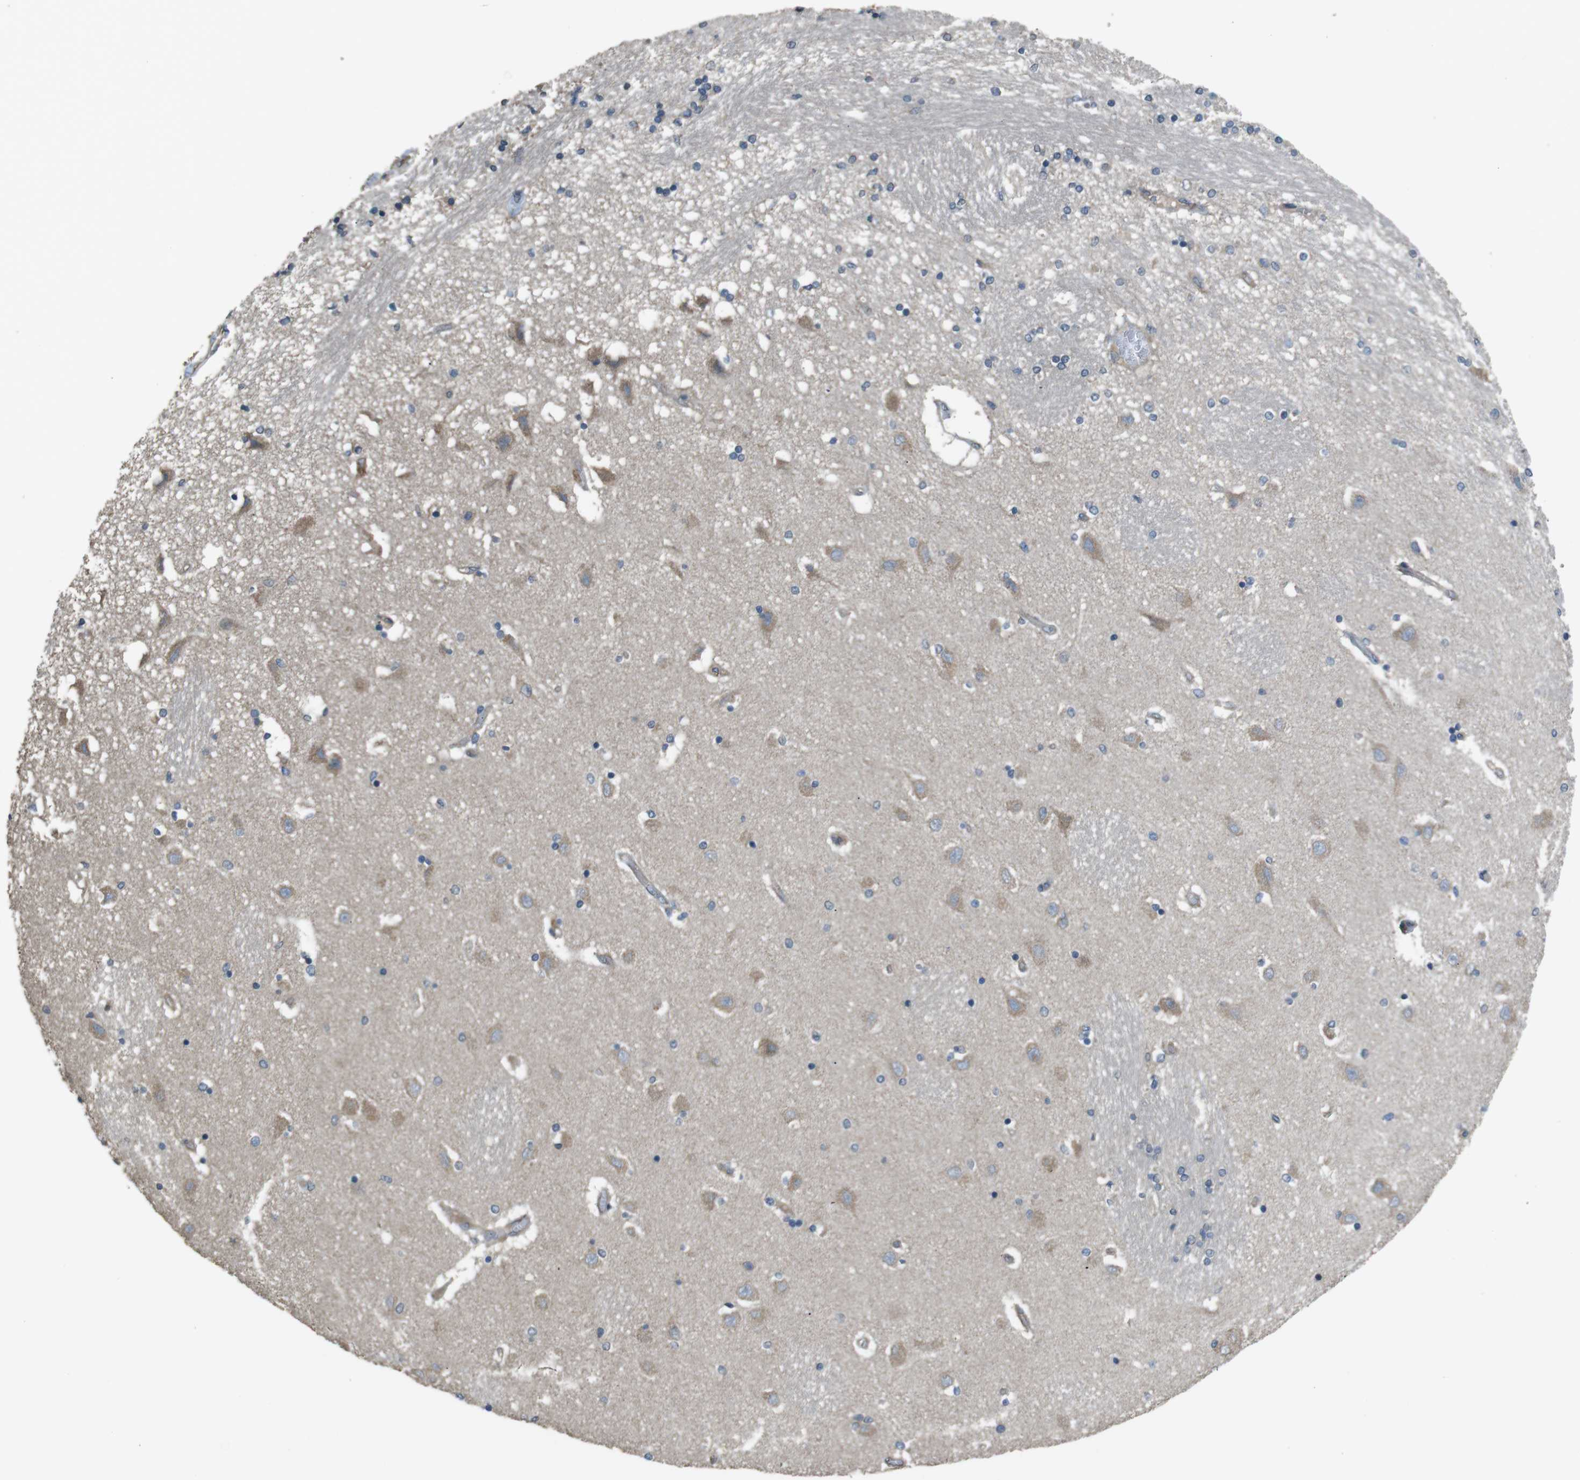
{"staining": {"intensity": "moderate", "quantity": "<25%", "location": "cytoplasmic/membranous"}, "tissue": "hippocampus", "cell_type": "Glial cells", "image_type": "normal", "snomed": [{"axis": "morphology", "description": "Normal tissue, NOS"}, {"axis": "topography", "description": "Hippocampus"}], "caption": "The micrograph shows staining of normal hippocampus, revealing moderate cytoplasmic/membranous protein positivity (brown color) within glial cells. The staining was performed using DAB (3,3'-diaminobenzidine), with brown indicating positive protein expression. Nuclei are stained blue with hematoxylin.", "gene": "FUT2", "patient": {"sex": "female", "age": 54}}